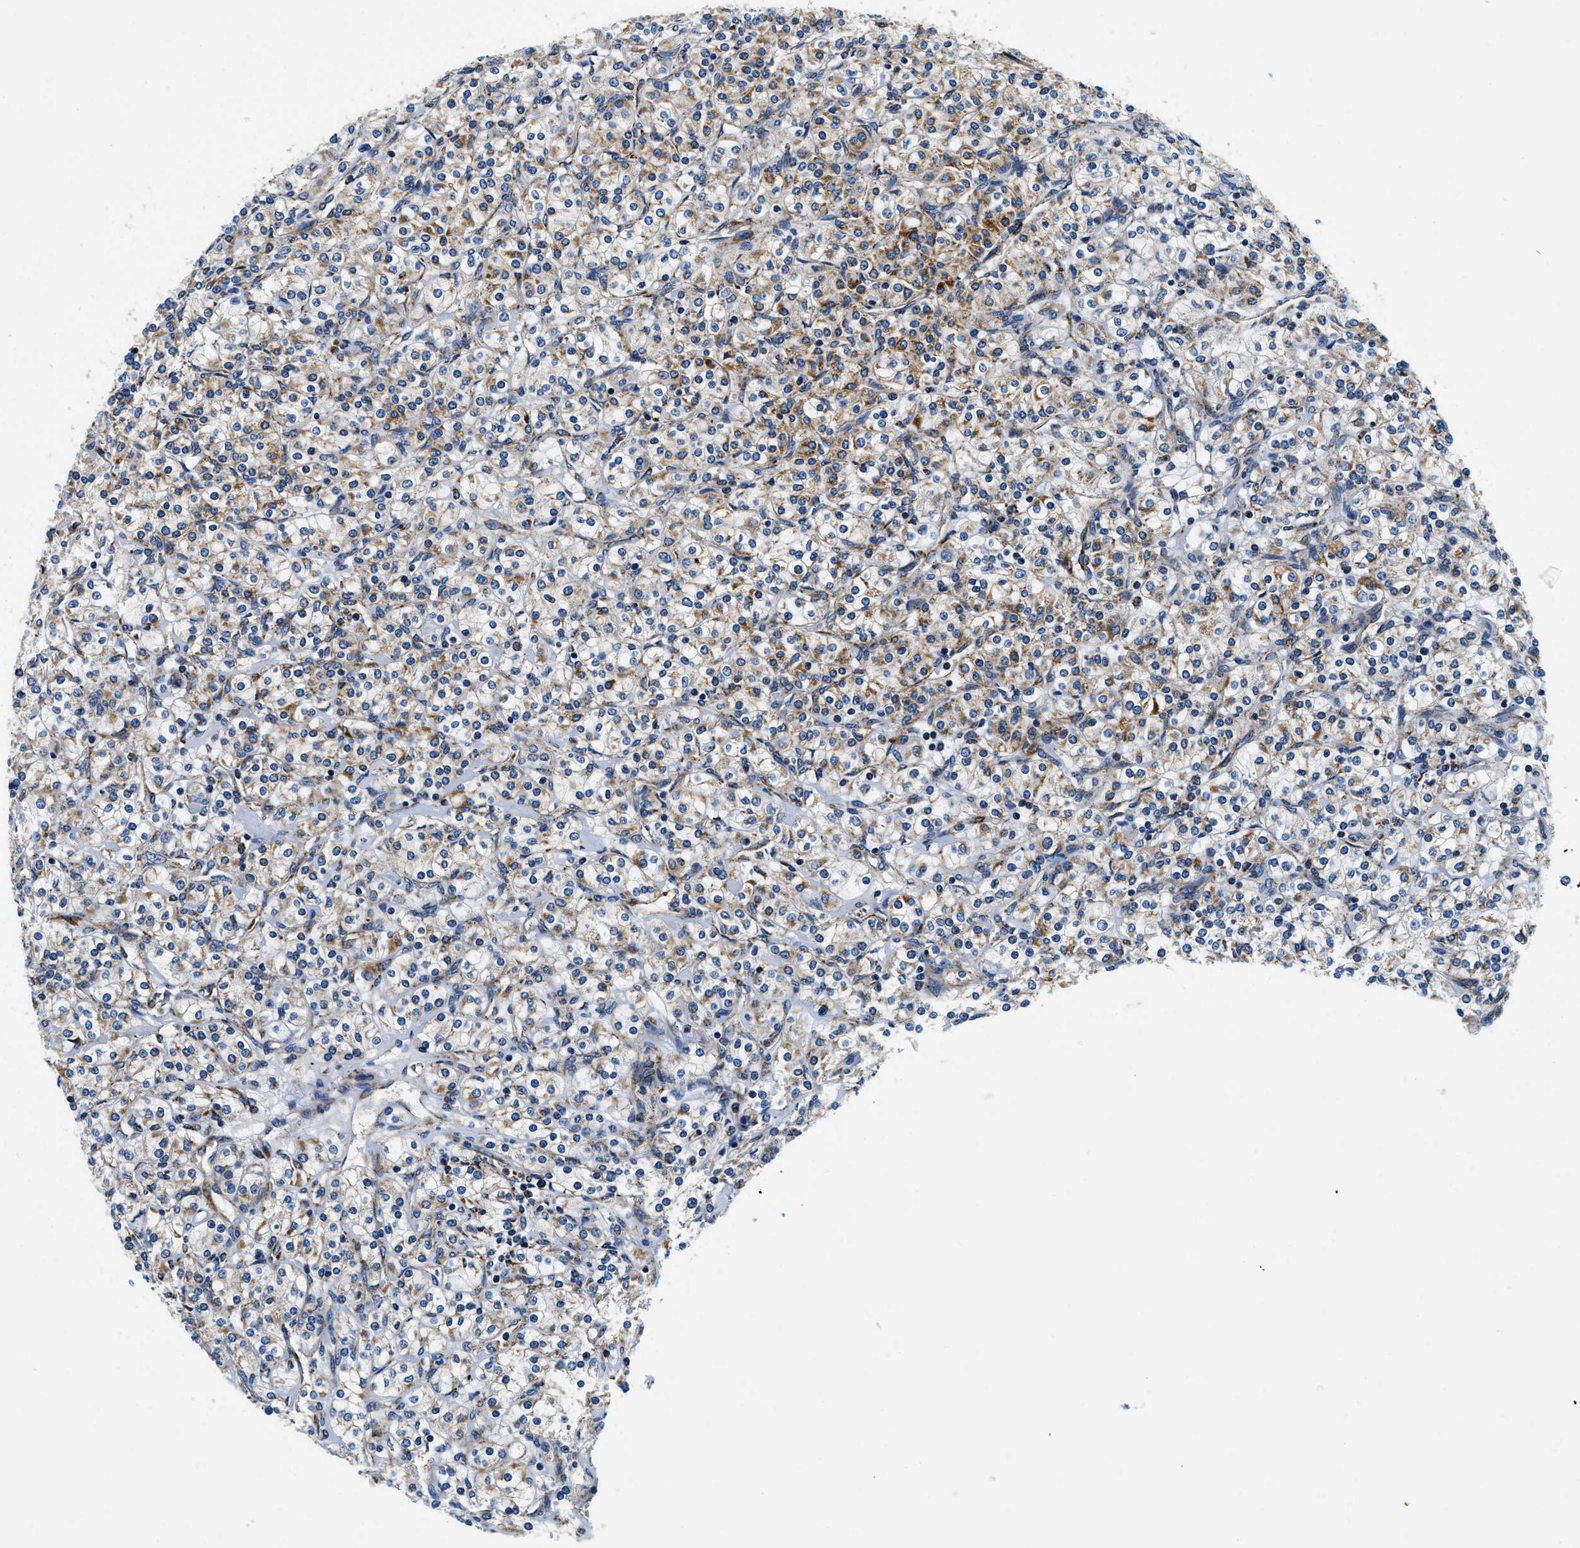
{"staining": {"intensity": "moderate", "quantity": "25%-75%", "location": "cytoplasmic/membranous"}, "tissue": "renal cancer", "cell_type": "Tumor cells", "image_type": "cancer", "snomed": [{"axis": "morphology", "description": "Adenocarcinoma, NOS"}, {"axis": "topography", "description": "Kidney"}], "caption": "Approximately 25%-75% of tumor cells in human renal cancer (adenocarcinoma) demonstrate moderate cytoplasmic/membranous protein positivity as visualized by brown immunohistochemical staining.", "gene": "SAMD4B", "patient": {"sex": "male", "age": 77}}